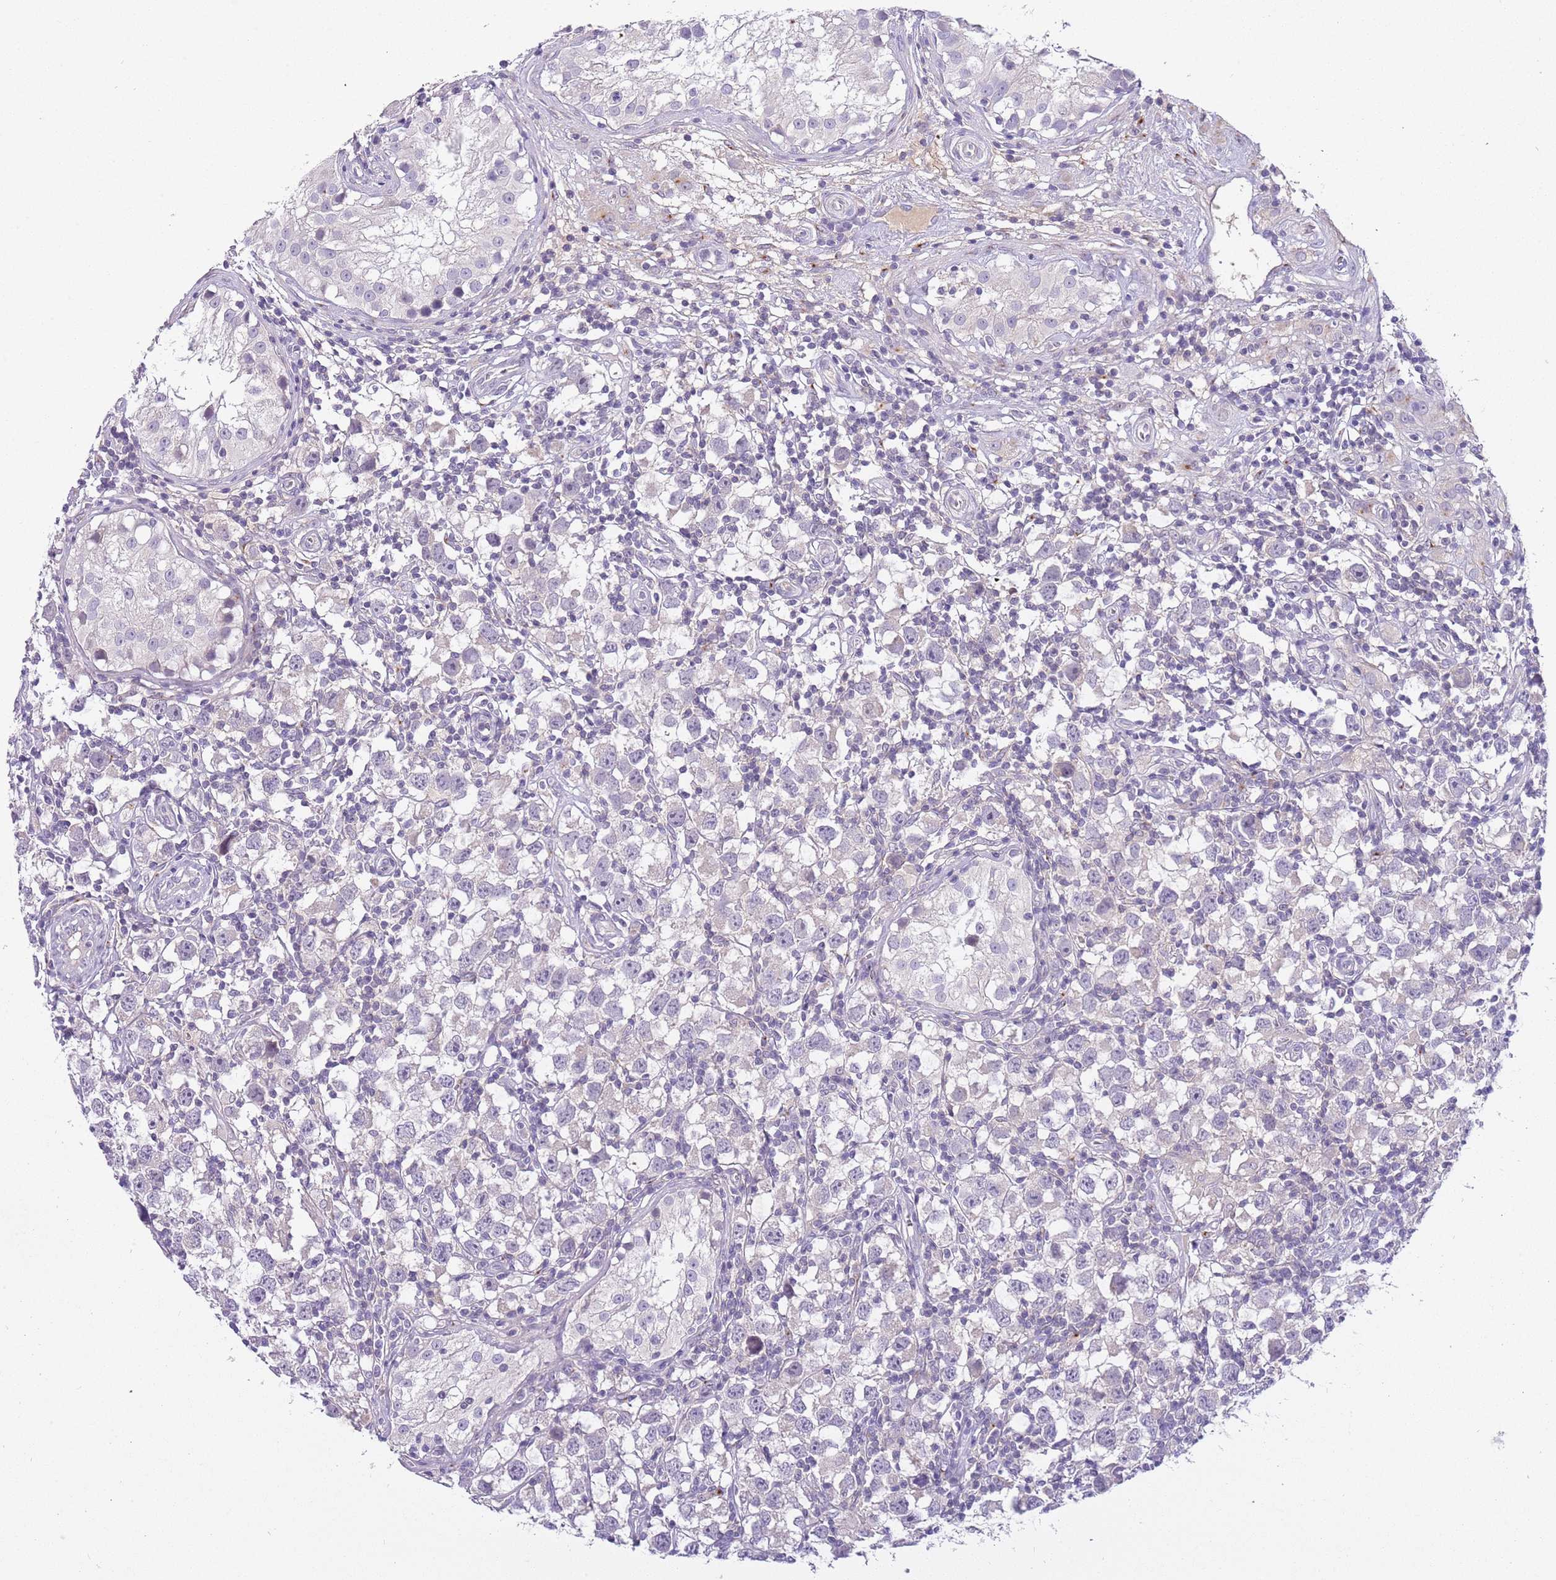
{"staining": {"intensity": "negative", "quantity": "none", "location": "none"}, "tissue": "testis cancer", "cell_type": "Tumor cells", "image_type": "cancer", "snomed": [{"axis": "morphology", "description": "Seminoma, NOS"}, {"axis": "morphology", "description": "Carcinoma, Embryonal, NOS"}, {"axis": "topography", "description": "Testis"}], "caption": "This is an immunohistochemistry (IHC) photomicrograph of human testis embryonal carcinoma. There is no positivity in tumor cells.", "gene": "CFAP73", "patient": {"sex": "male", "age": 29}}